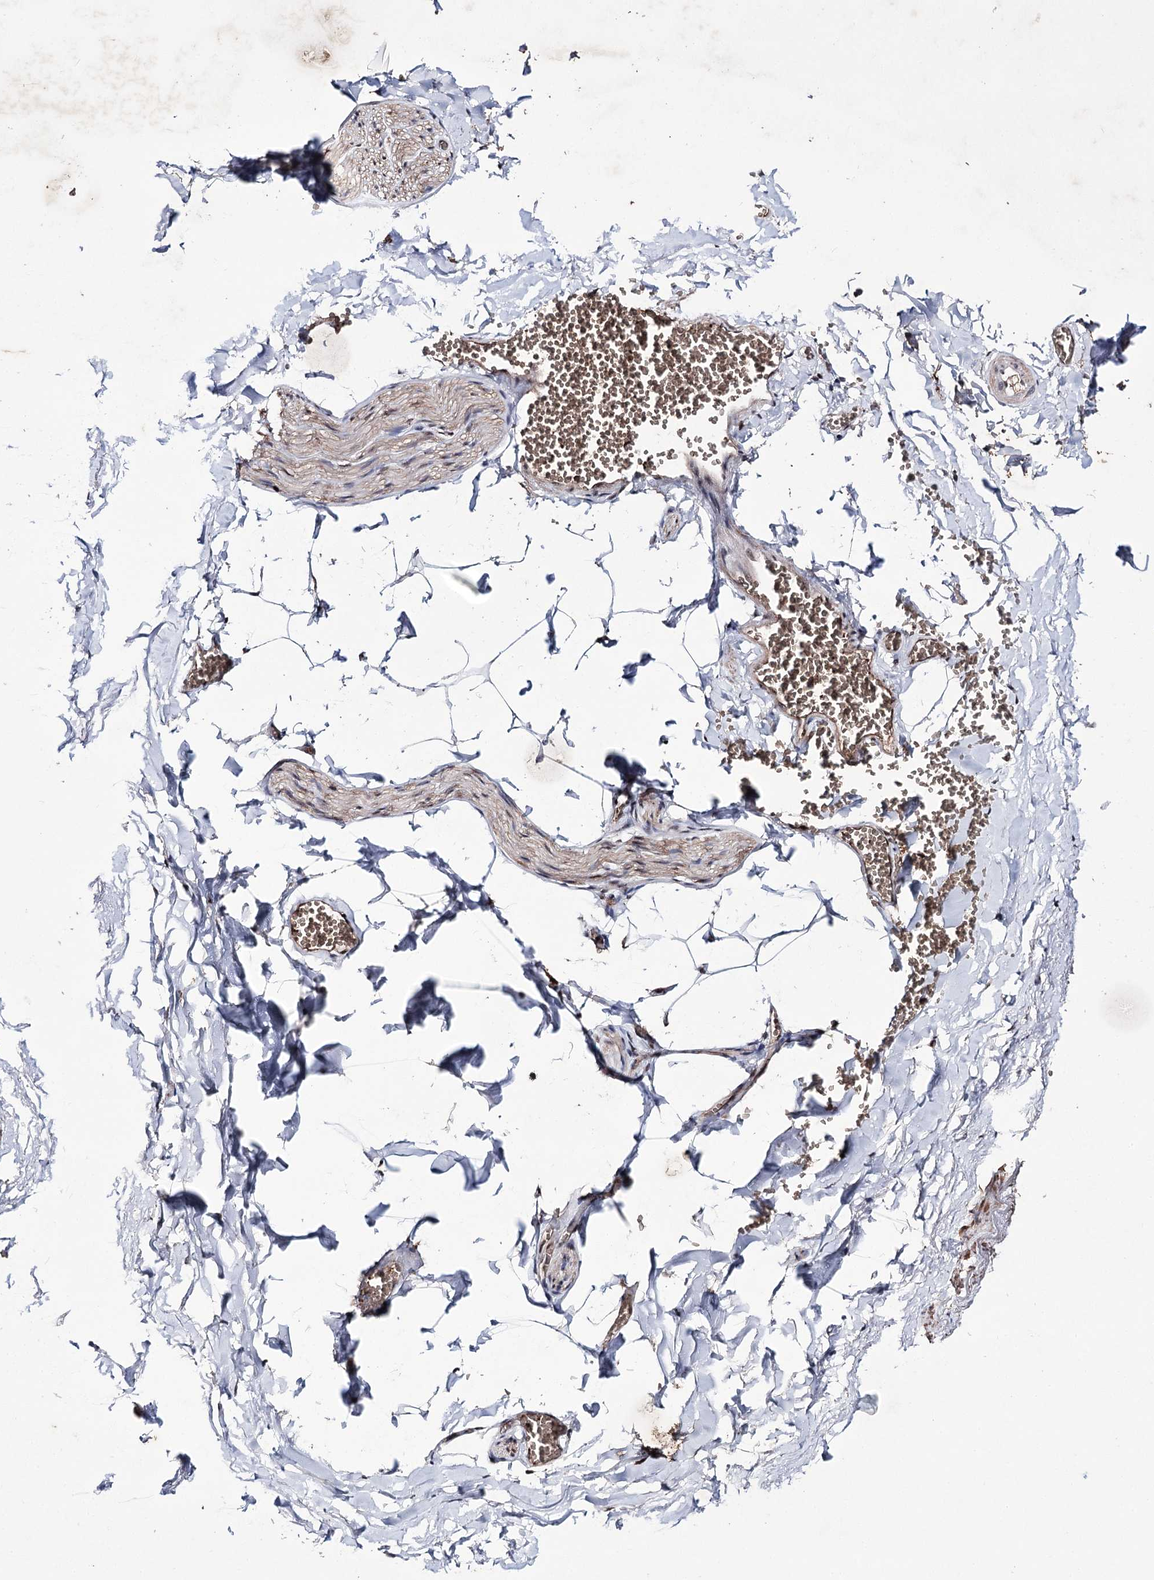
{"staining": {"intensity": "moderate", "quantity": "<25%", "location": "nuclear"}, "tissue": "adipose tissue", "cell_type": "Adipocytes", "image_type": "normal", "snomed": [{"axis": "morphology", "description": "Normal tissue, NOS"}, {"axis": "topography", "description": "Gallbladder"}, {"axis": "topography", "description": "Peripheral nerve tissue"}], "caption": "An immunohistochemistry image of unremarkable tissue is shown. Protein staining in brown labels moderate nuclear positivity in adipose tissue within adipocytes.", "gene": "PRPF40A", "patient": {"sex": "male", "age": 38}}